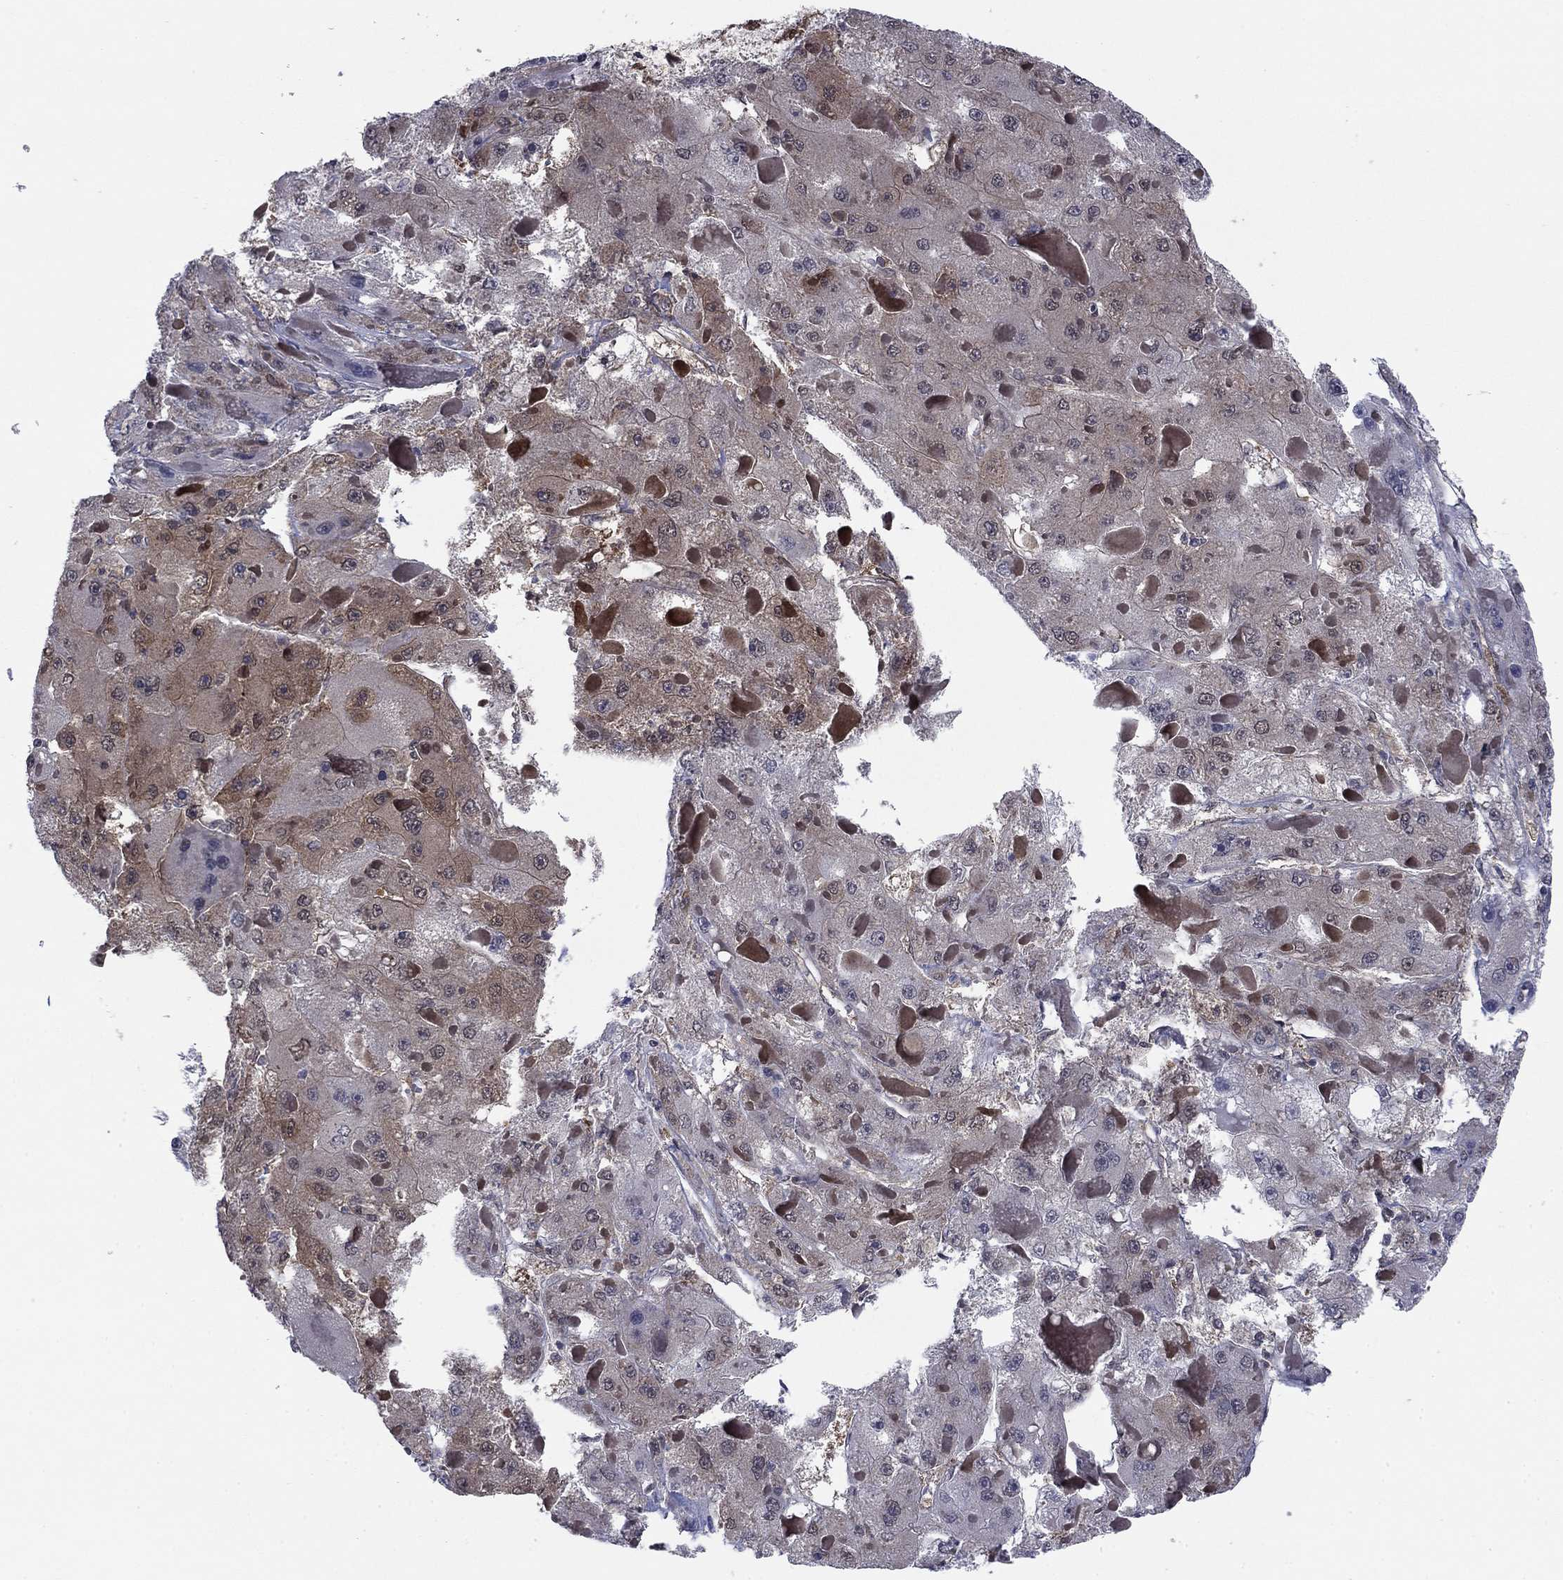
{"staining": {"intensity": "negative", "quantity": "none", "location": "none"}, "tissue": "liver cancer", "cell_type": "Tumor cells", "image_type": "cancer", "snomed": [{"axis": "morphology", "description": "Carcinoma, Hepatocellular, NOS"}, {"axis": "topography", "description": "Liver"}], "caption": "This is an immunohistochemistry histopathology image of liver hepatocellular carcinoma. There is no positivity in tumor cells.", "gene": "FKBP4", "patient": {"sex": "female", "age": 73}}